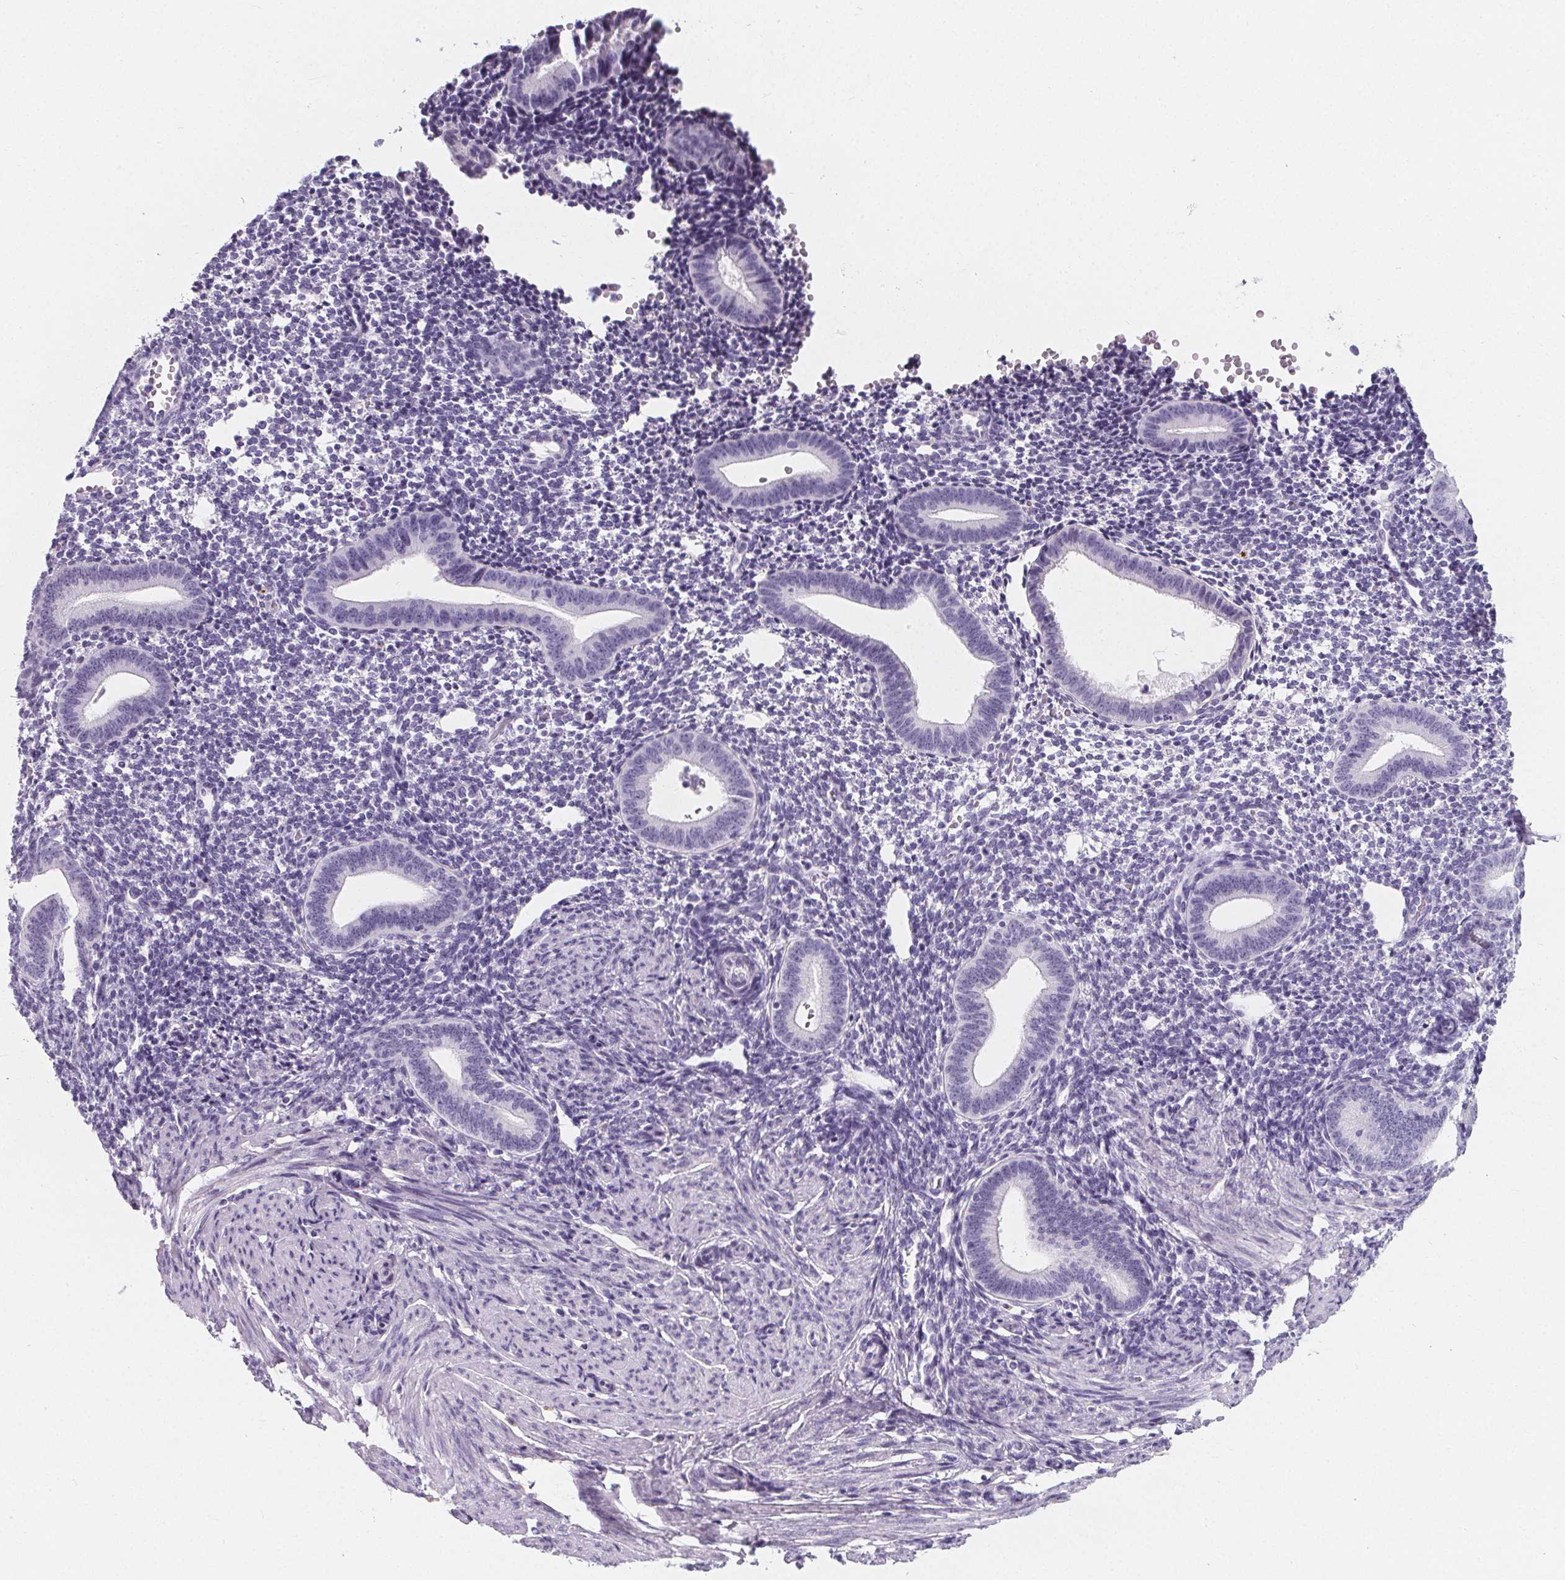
{"staining": {"intensity": "negative", "quantity": "none", "location": "none"}, "tissue": "endometrium", "cell_type": "Cells in endometrial stroma", "image_type": "normal", "snomed": [{"axis": "morphology", "description": "Normal tissue, NOS"}, {"axis": "topography", "description": "Endometrium"}], "caption": "This is an immunohistochemistry (IHC) image of normal endometrium. There is no positivity in cells in endometrial stroma.", "gene": "ADRB1", "patient": {"sex": "female", "age": 40}}